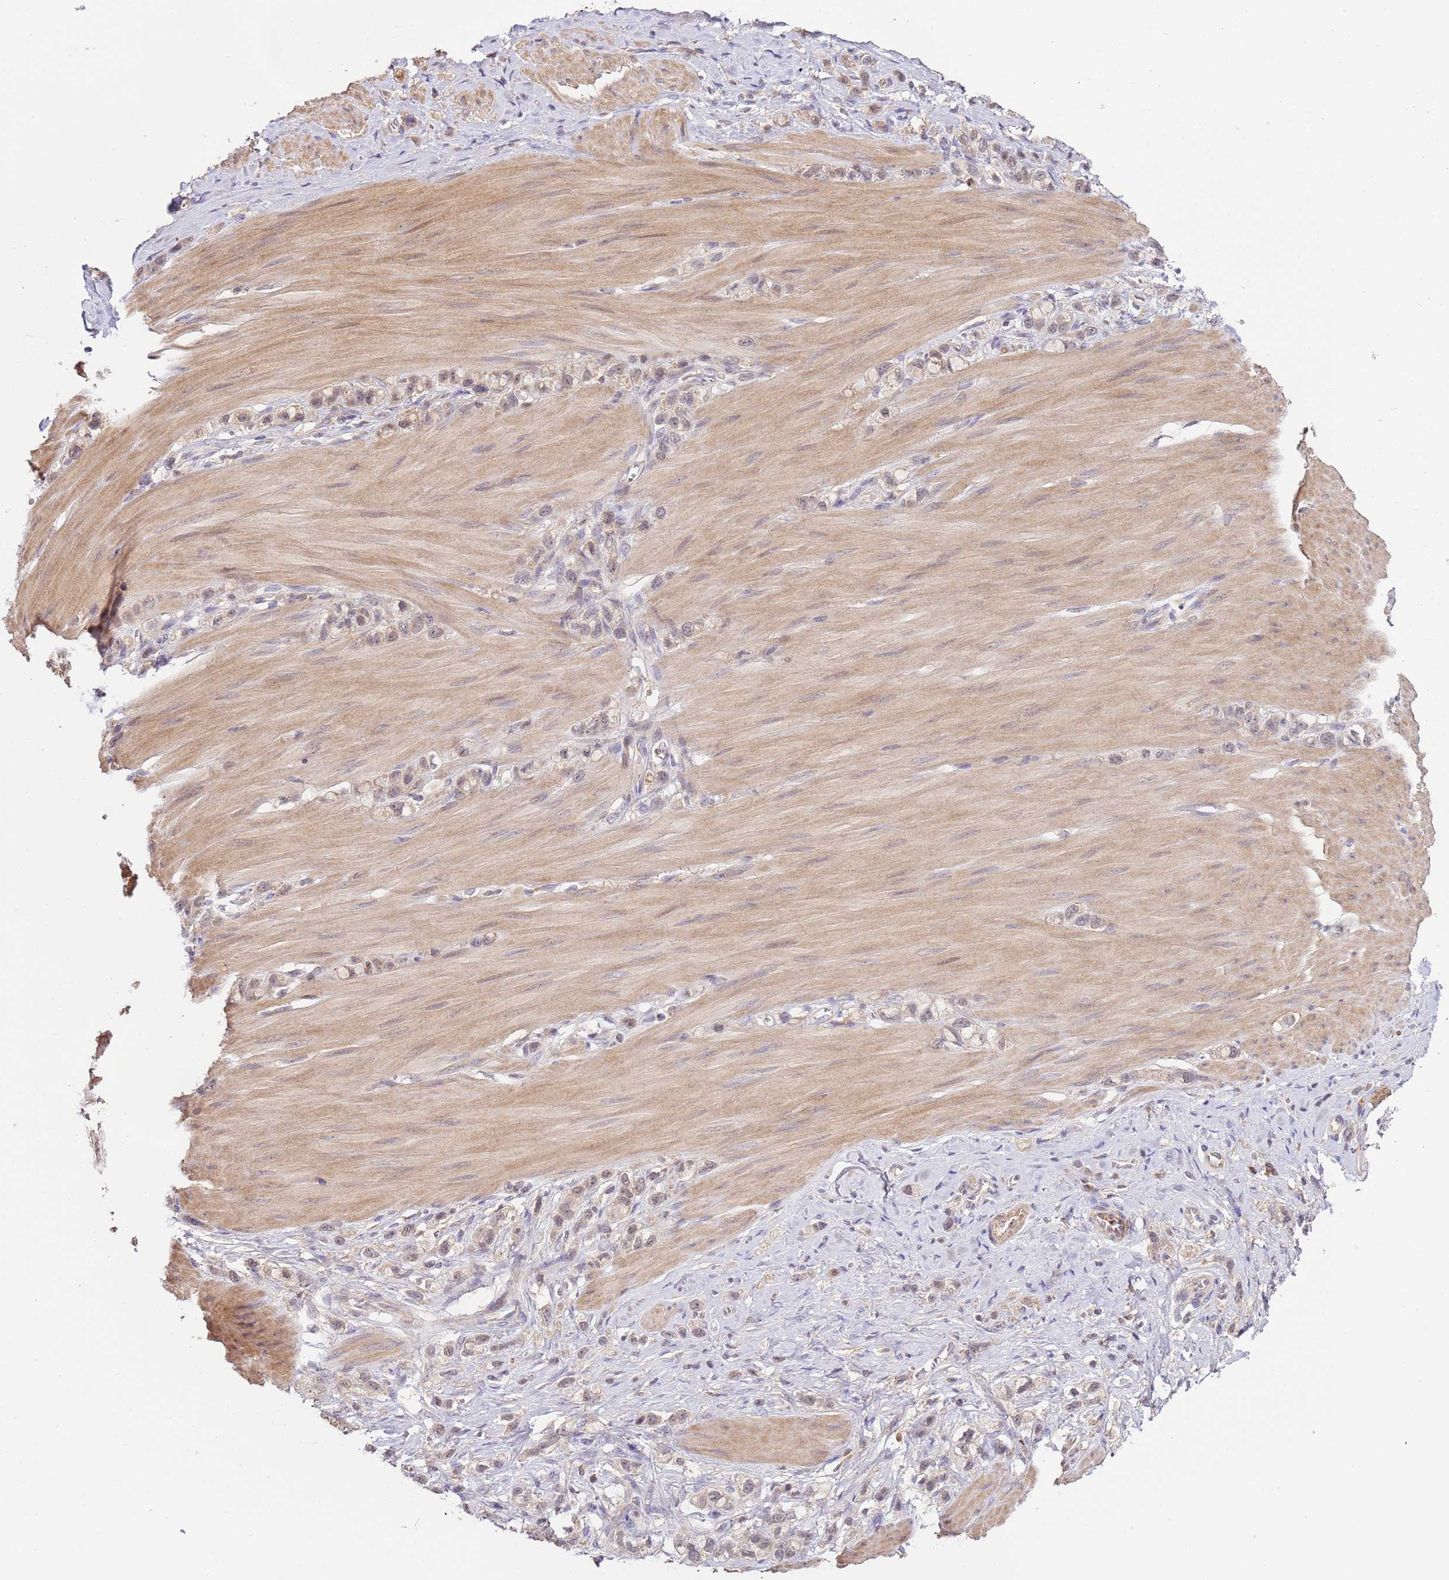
{"staining": {"intensity": "weak", "quantity": "25%-75%", "location": "cytoplasmic/membranous,nuclear"}, "tissue": "stomach cancer", "cell_type": "Tumor cells", "image_type": "cancer", "snomed": [{"axis": "morphology", "description": "Adenocarcinoma, NOS"}, {"axis": "topography", "description": "Stomach"}], "caption": "A brown stain labels weak cytoplasmic/membranous and nuclear expression of a protein in human stomach cancer (adenocarcinoma) tumor cells.", "gene": "ZNF624", "patient": {"sex": "female", "age": 65}}